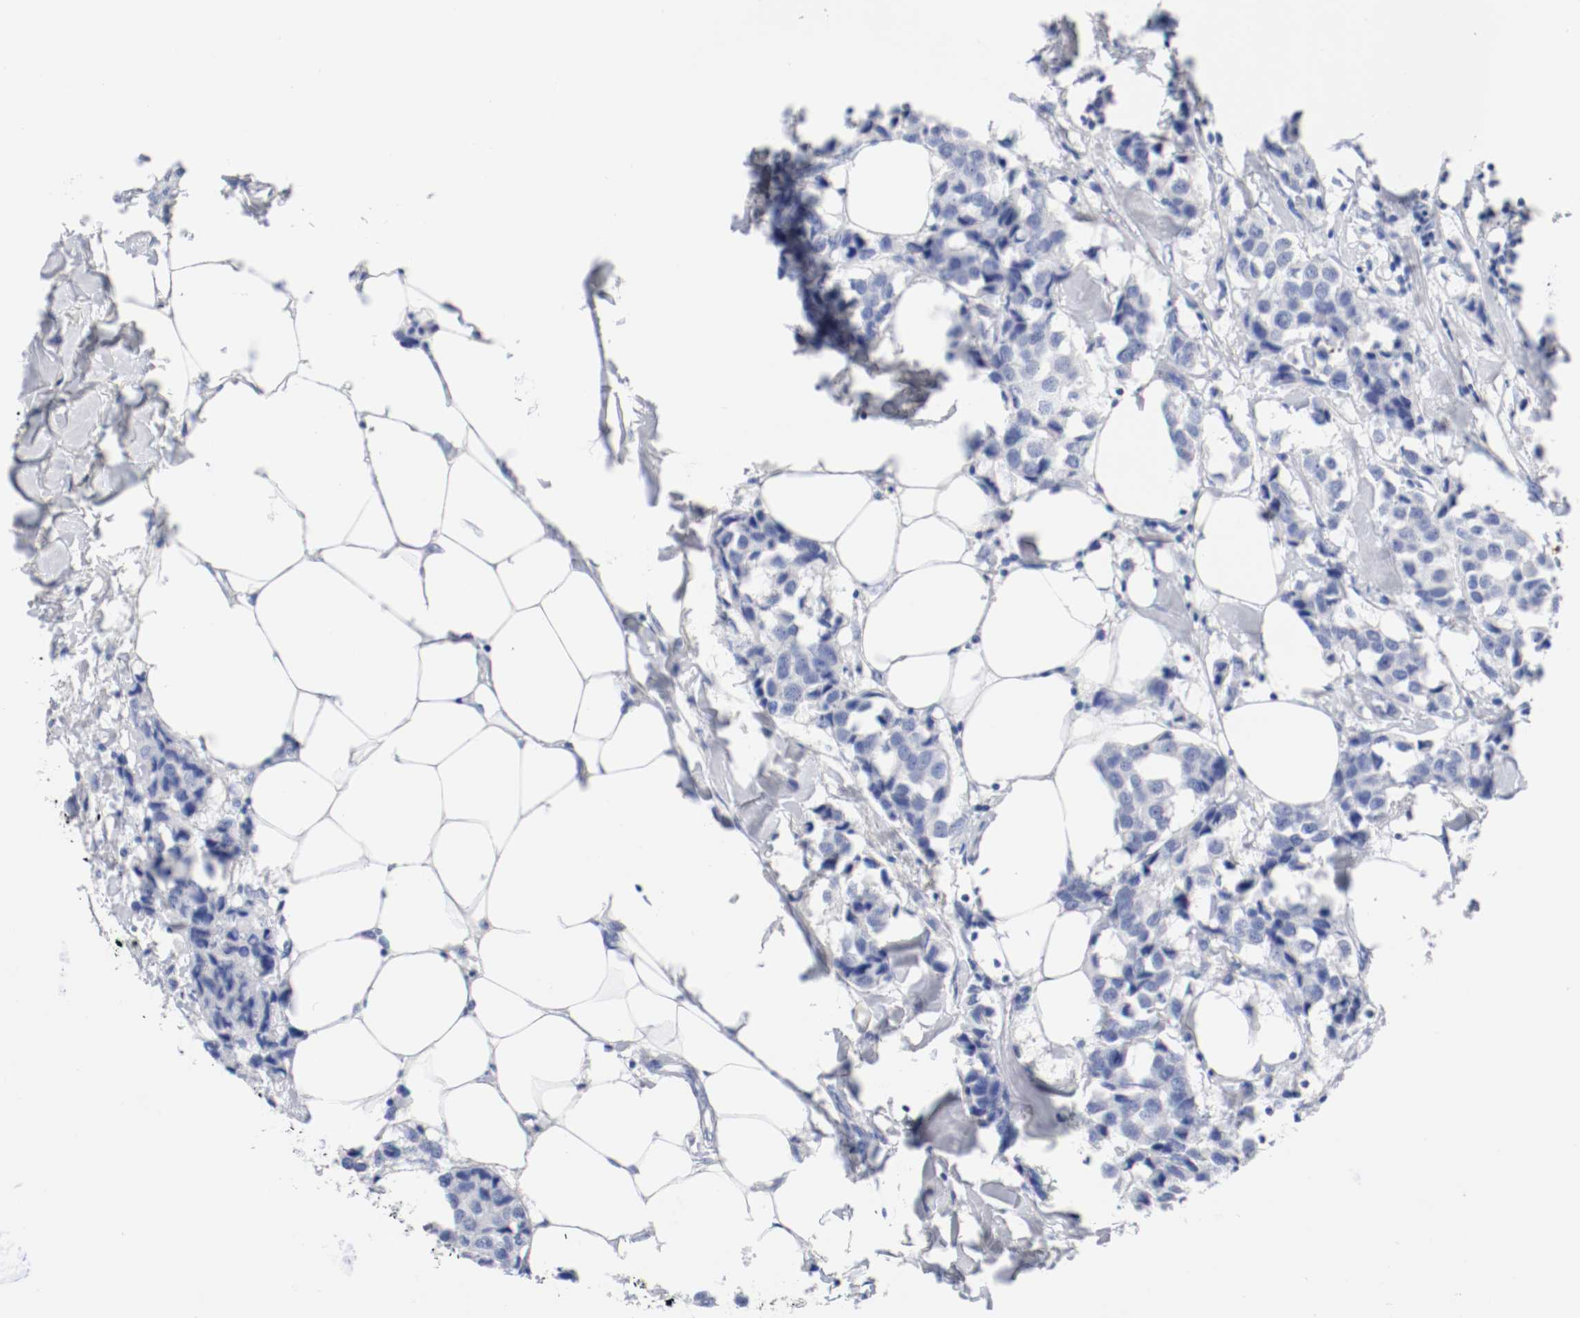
{"staining": {"intensity": "negative", "quantity": "none", "location": "none"}, "tissue": "breast cancer", "cell_type": "Tumor cells", "image_type": "cancer", "snomed": [{"axis": "morphology", "description": "Duct carcinoma"}, {"axis": "topography", "description": "Breast"}], "caption": "The micrograph shows no staining of tumor cells in breast invasive ductal carcinoma. (DAB IHC, high magnification).", "gene": "GAD1", "patient": {"sex": "female", "age": 80}}